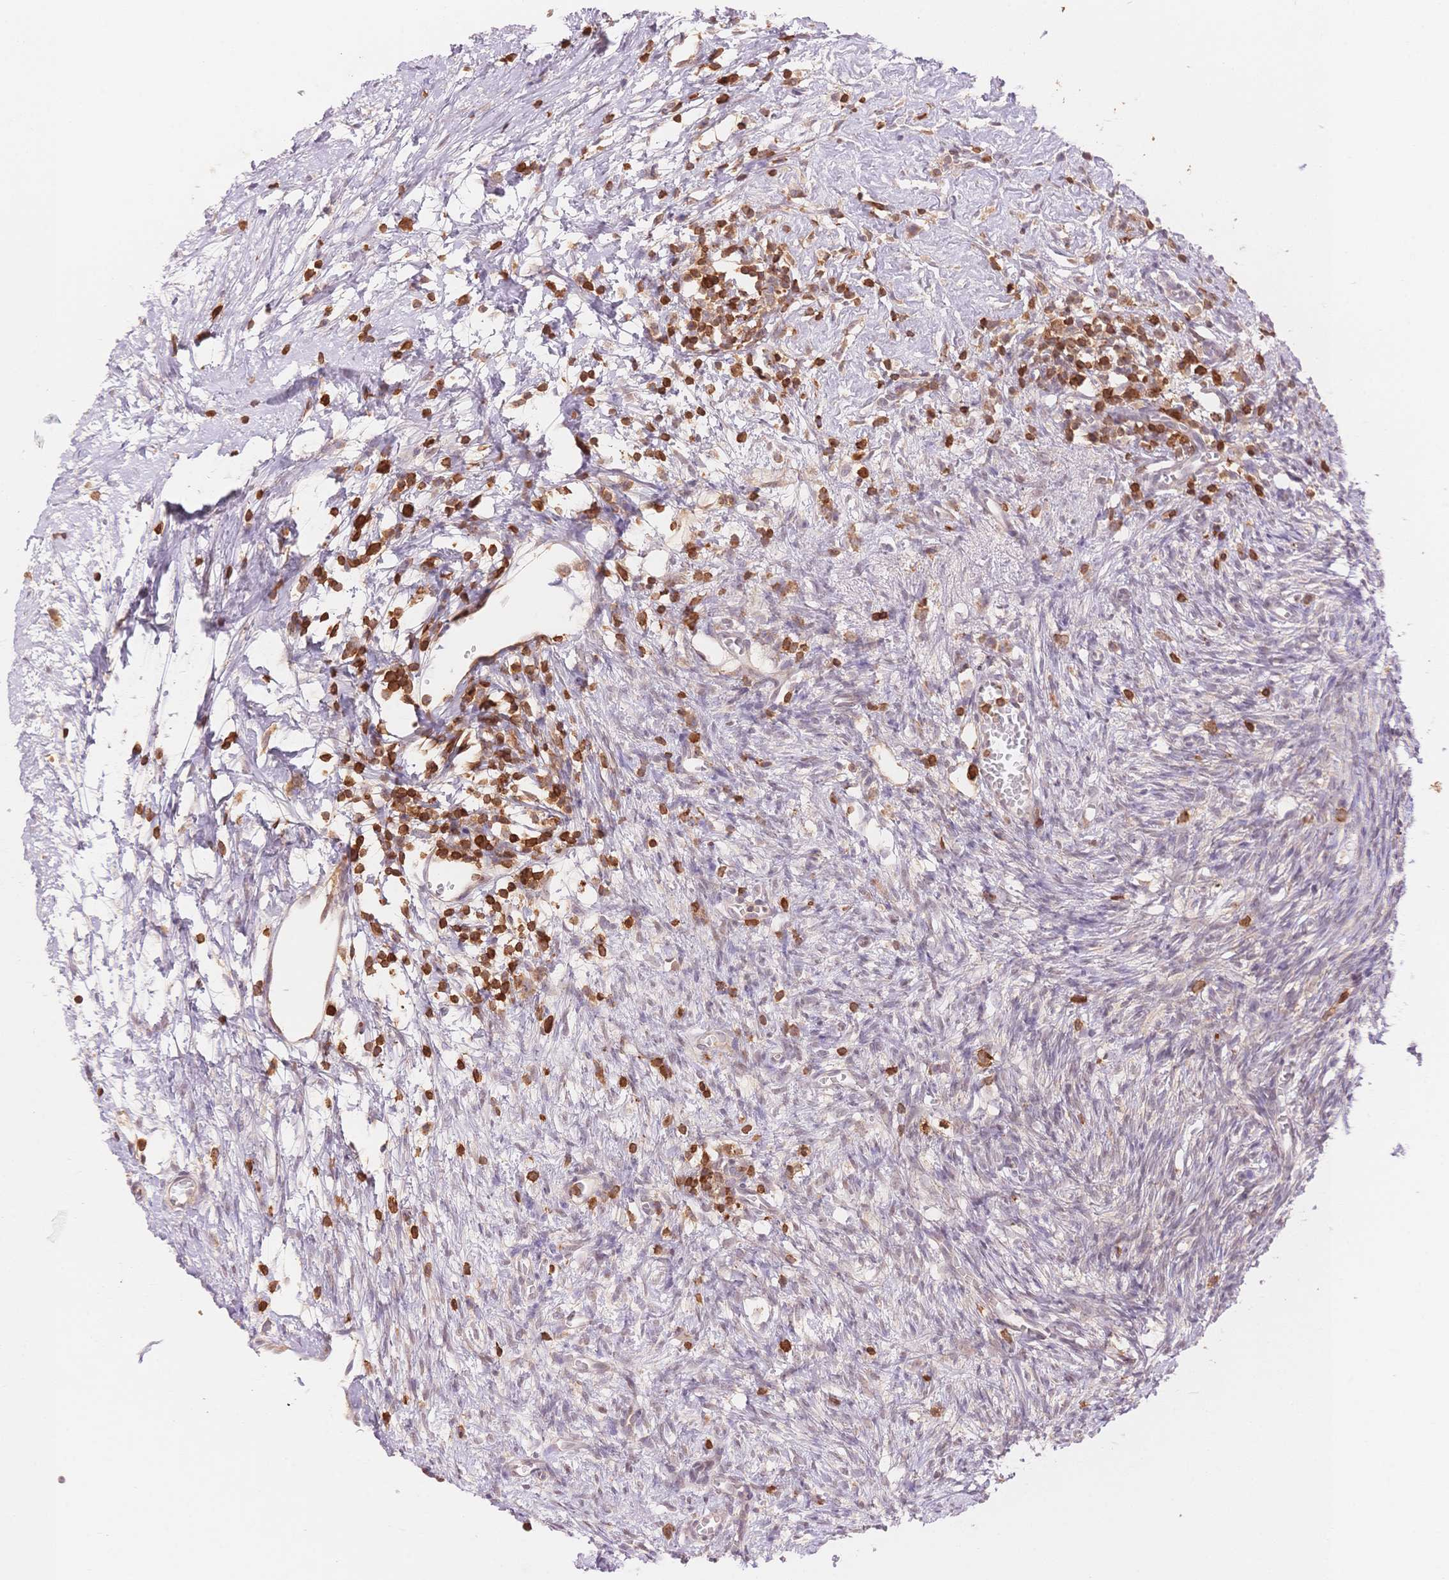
{"staining": {"intensity": "negative", "quantity": "none", "location": "none"}, "tissue": "ovary", "cell_type": "Ovarian stroma cells", "image_type": "normal", "snomed": [{"axis": "morphology", "description": "Normal tissue, NOS"}, {"axis": "topography", "description": "Ovary"}], "caption": "There is no significant staining in ovarian stroma cells of ovary. (DAB IHC with hematoxylin counter stain).", "gene": "STK39", "patient": {"sex": "female", "age": 41}}